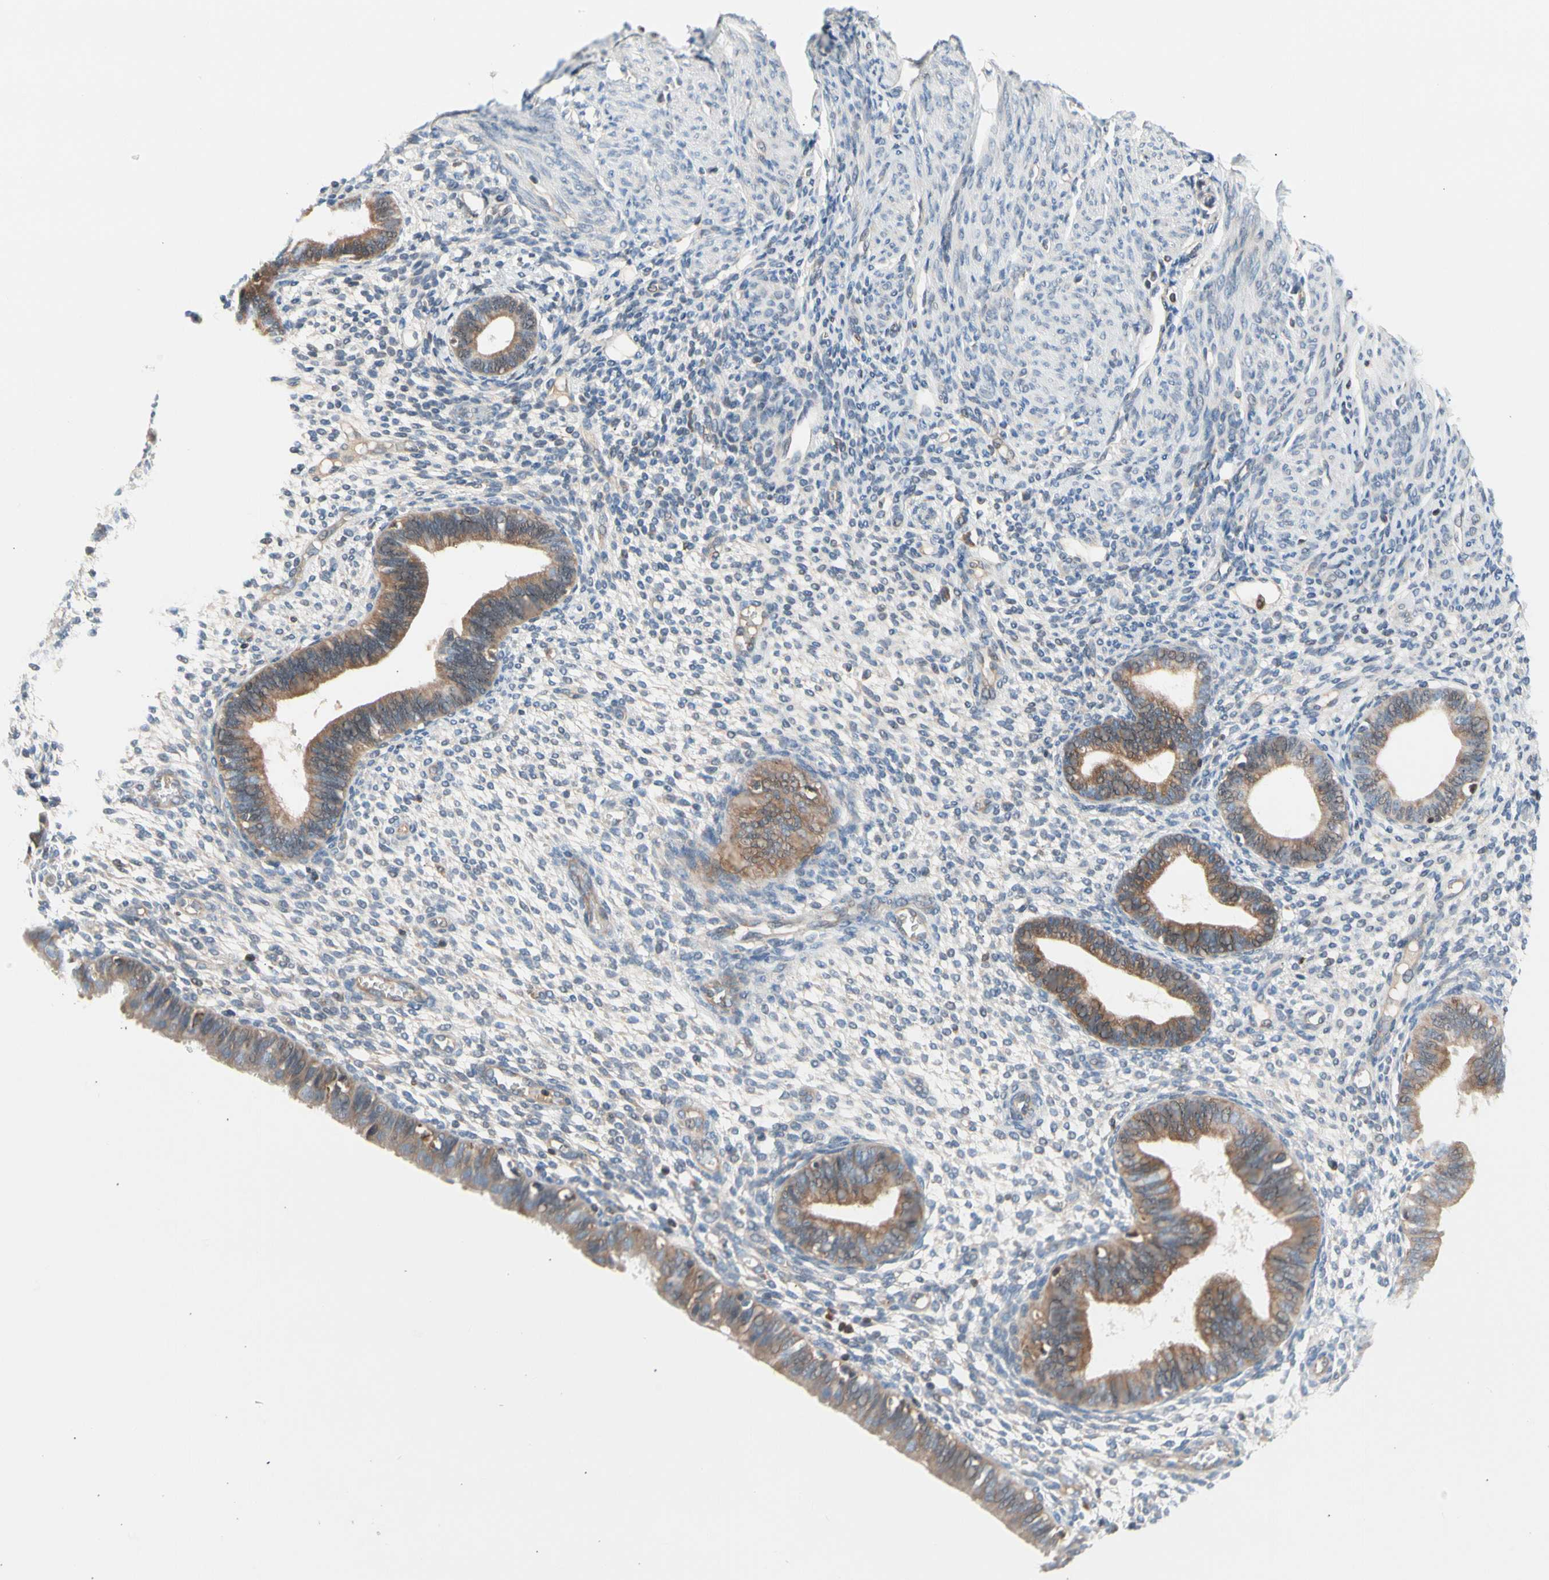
{"staining": {"intensity": "negative", "quantity": "none", "location": "none"}, "tissue": "endometrium", "cell_type": "Cells in endometrial stroma", "image_type": "normal", "snomed": [{"axis": "morphology", "description": "Normal tissue, NOS"}, {"axis": "topography", "description": "Endometrium"}], "caption": "This micrograph is of benign endometrium stained with immunohistochemistry (IHC) to label a protein in brown with the nuclei are counter-stained blue. There is no staining in cells in endometrial stroma.", "gene": "MAP3K3", "patient": {"sex": "female", "age": 61}}